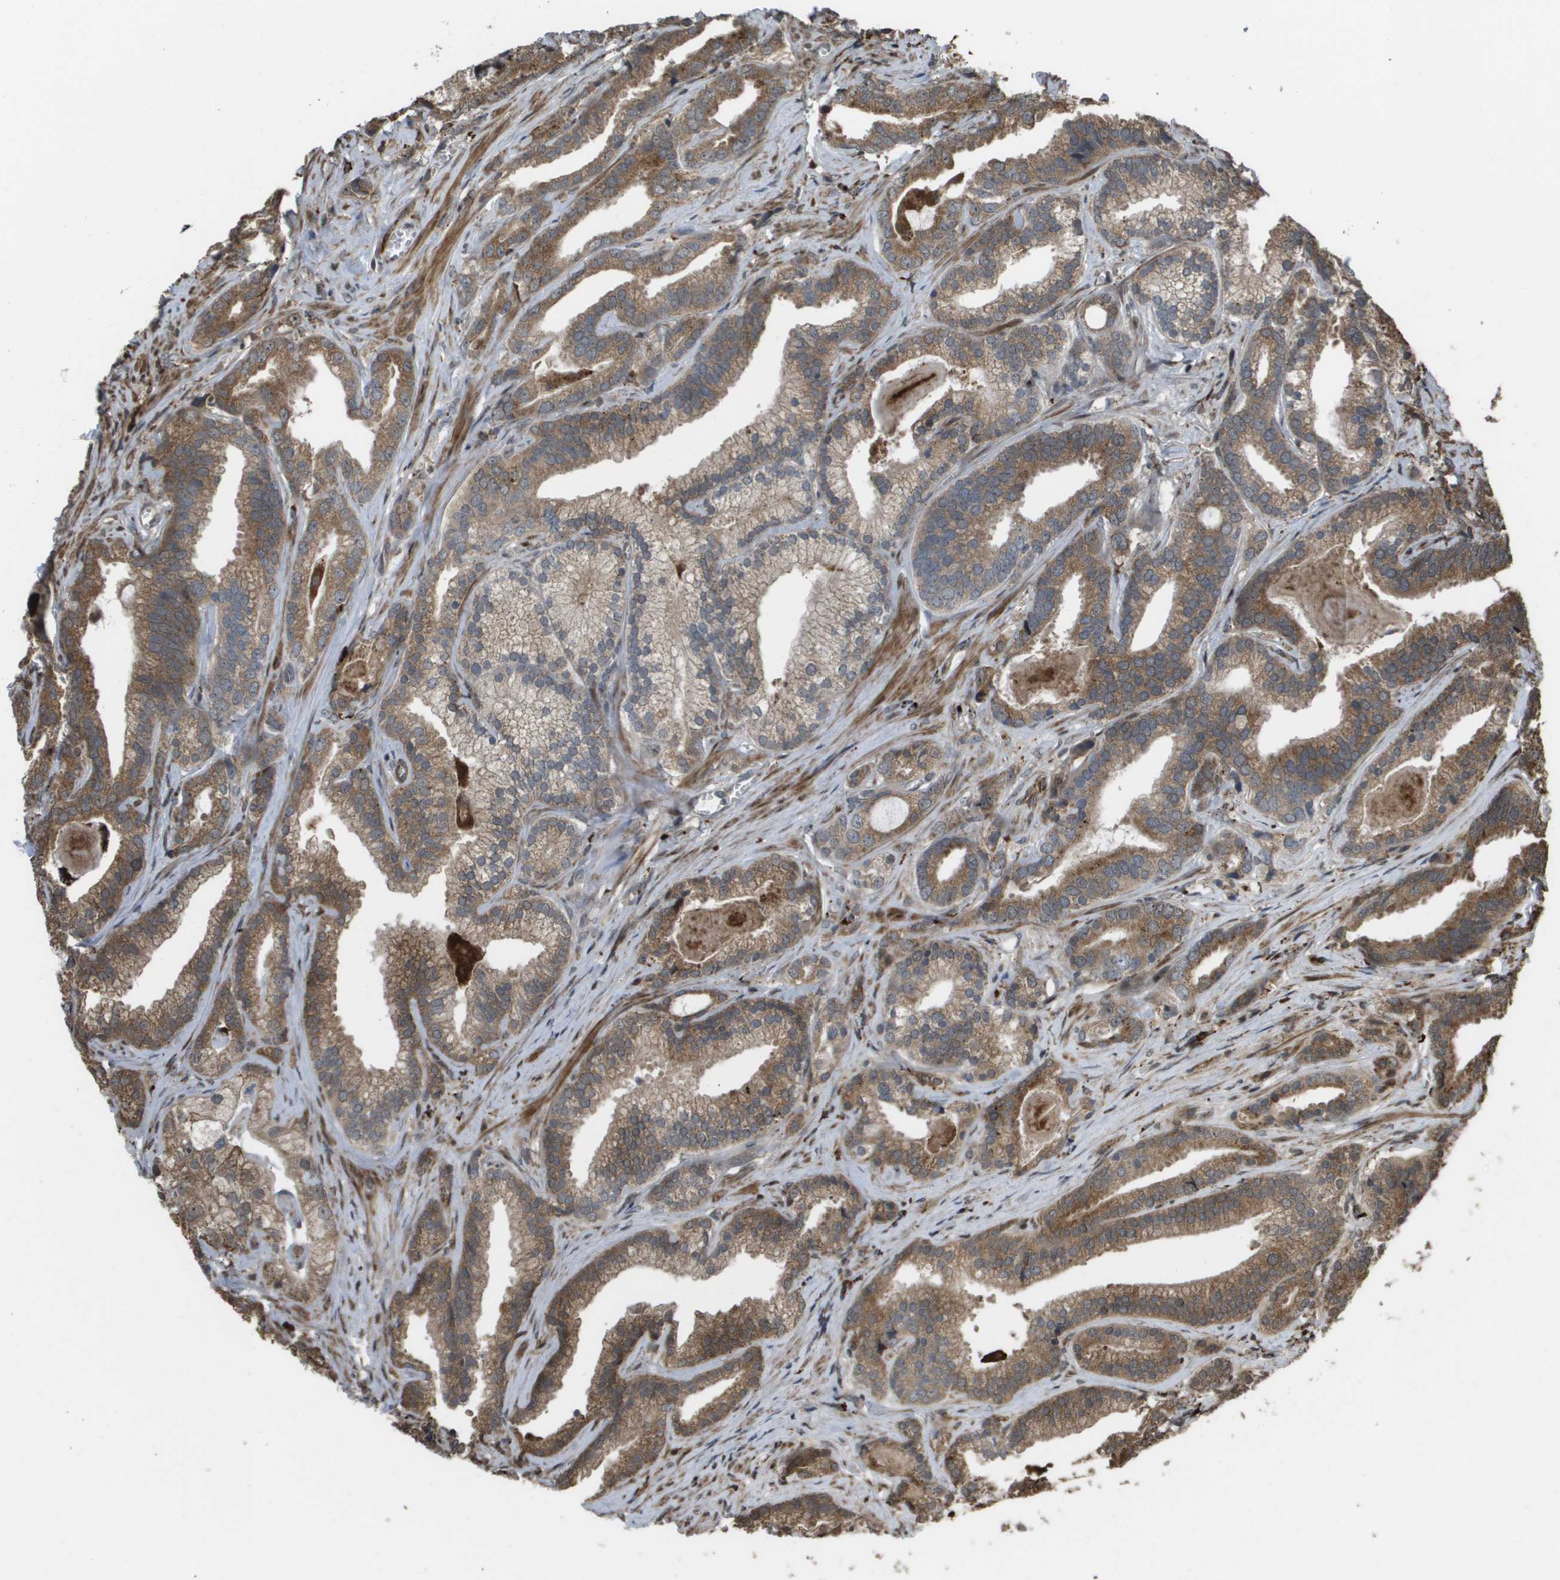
{"staining": {"intensity": "moderate", "quantity": ">75%", "location": "cytoplasmic/membranous"}, "tissue": "prostate cancer", "cell_type": "Tumor cells", "image_type": "cancer", "snomed": [{"axis": "morphology", "description": "Adenocarcinoma, Low grade"}, {"axis": "topography", "description": "Prostate"}], "caption": "Adenocarcinoma (low-grade) (prostate) tissue reveals moderate cytoplasmic/membranous expression in about >75% of tumor cells", "gene": "AXIN2", "patient": {"sex": "male", "age": 59}}